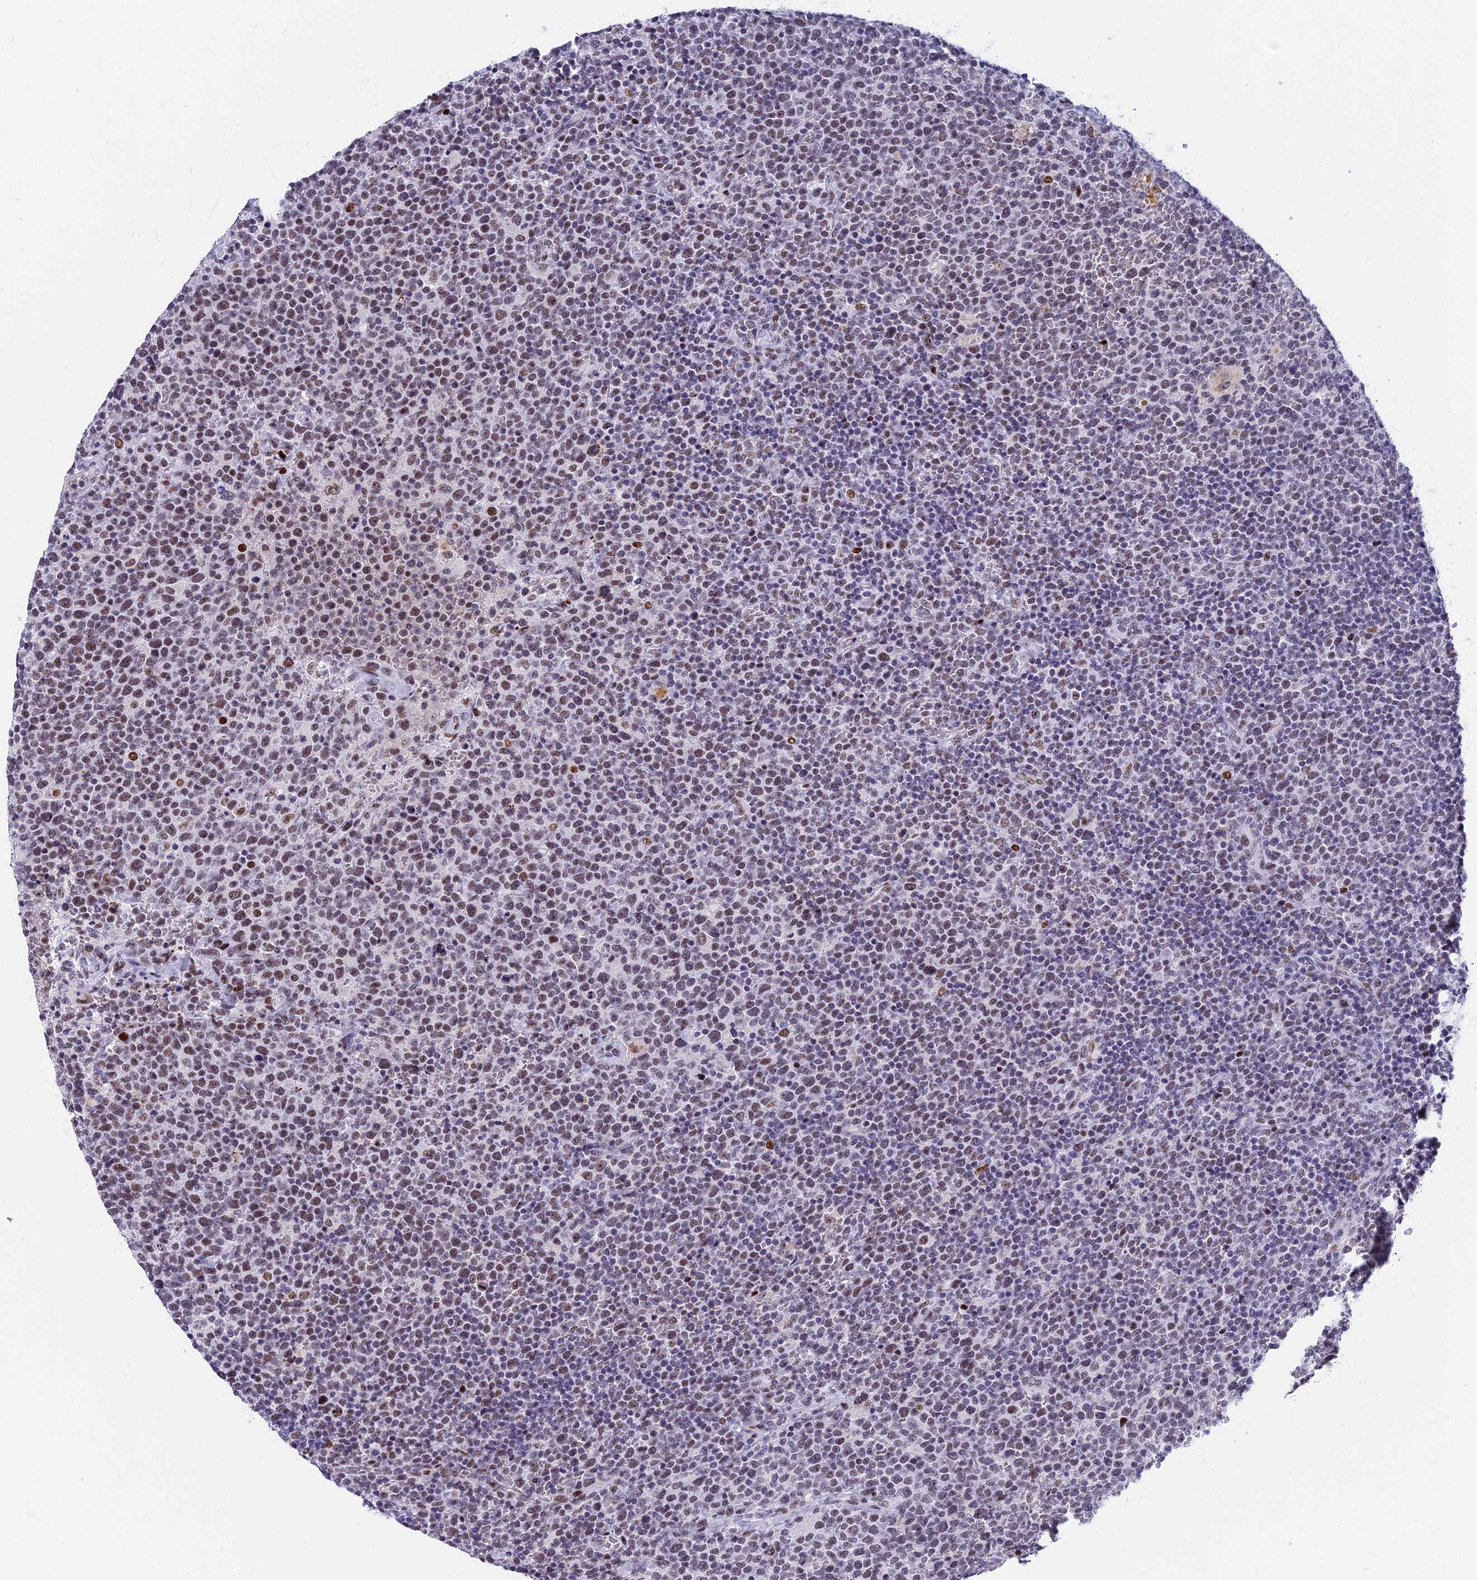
{"staining": {"intensity": "weak", "quantity": ">75%", "location": "nuclear"}, "tissue": "lymphoma", "cell_type": "Tumor cells", "image_type": "cancer", "snomed": [{"axis": "morphology", "description": "Malignant lymphoma, non-Hodgkin's type, High grade"}, {"axis": "topography", "description": "Lymph node"}], "caption": "A brown stain shows weak nuclear expression of a protein in lymphoma tumor cells.", "gene": "NSA2", "patient": {"sex": "male", "age": 61}}